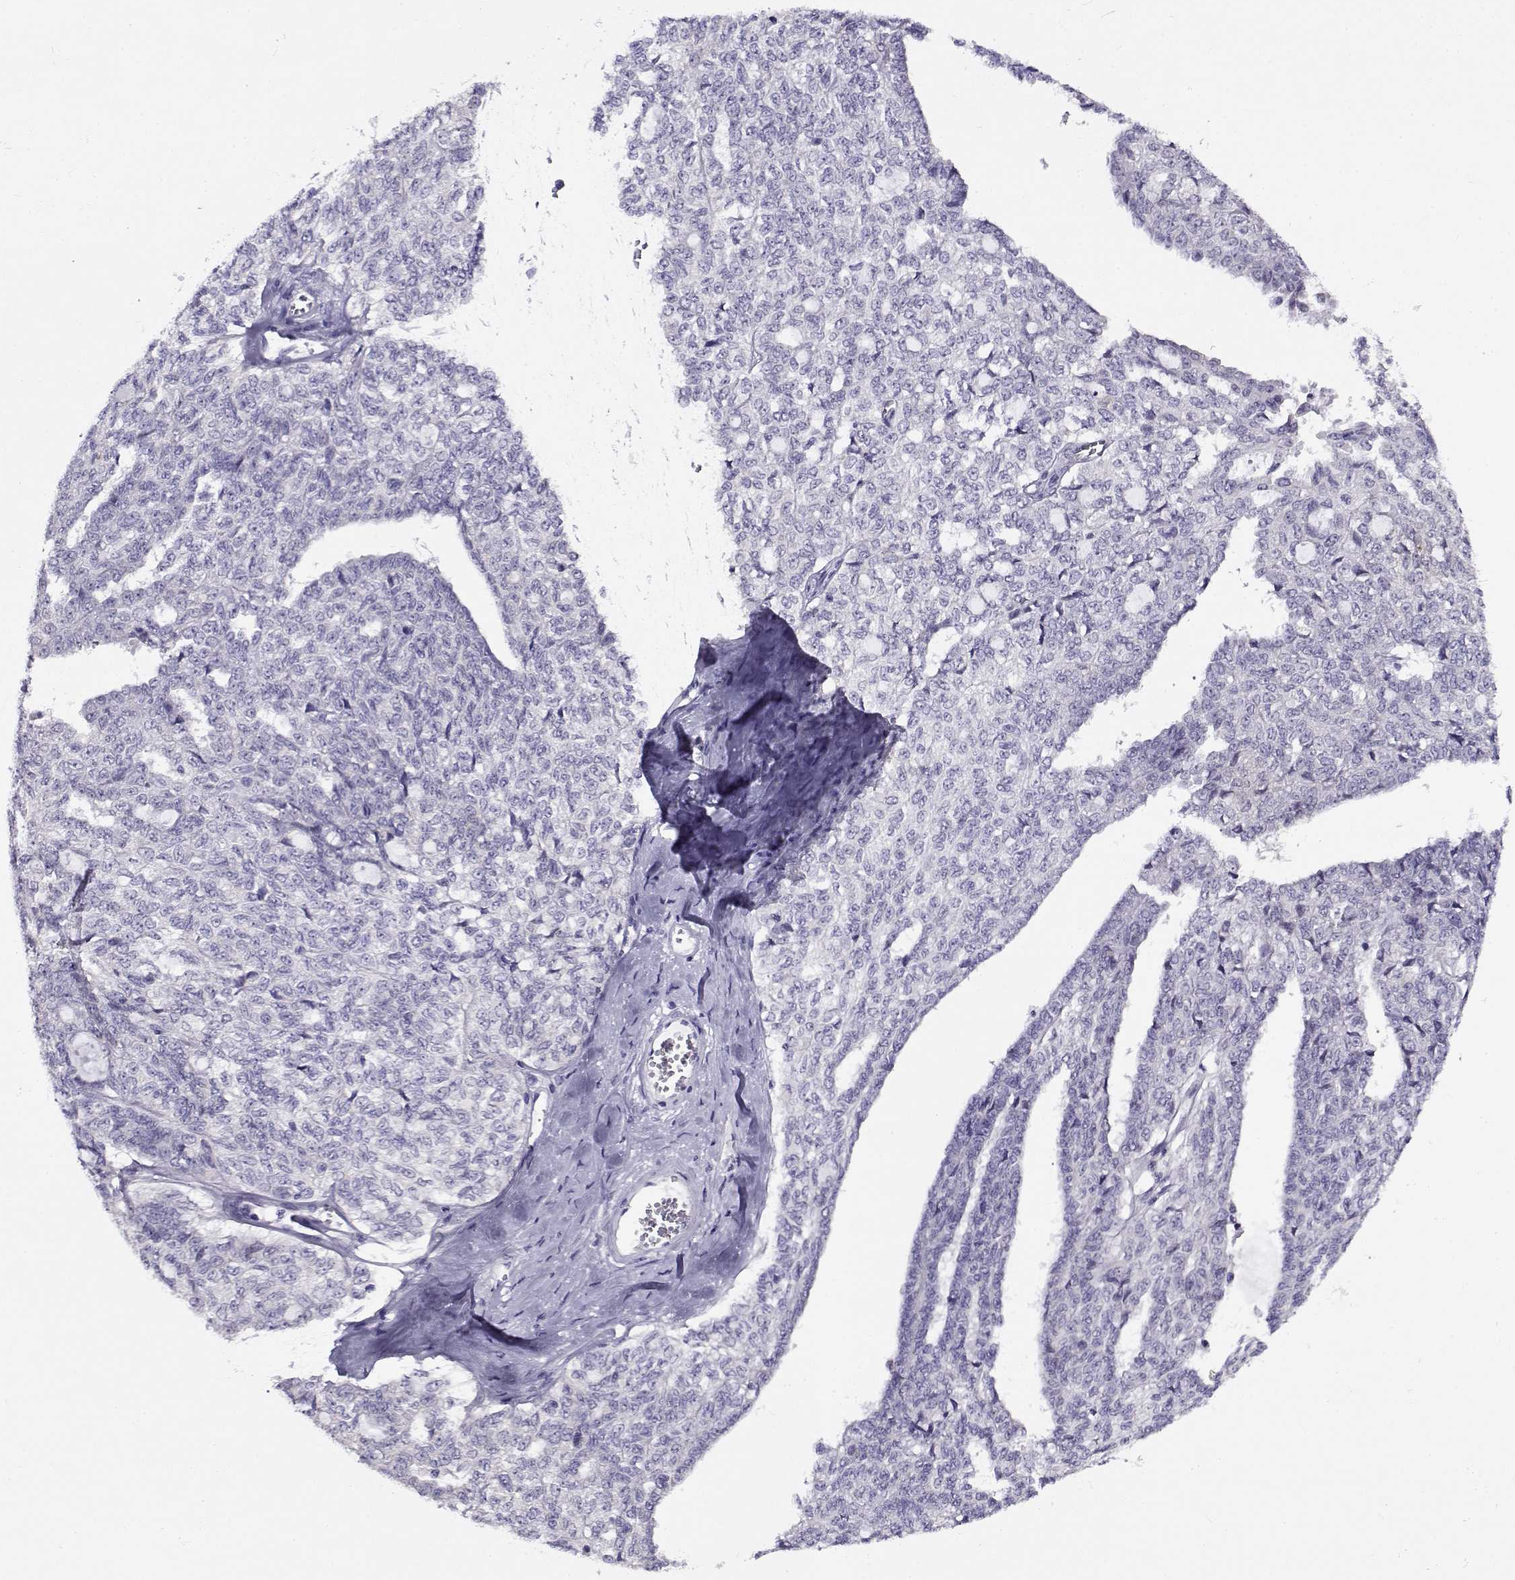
{"staining": {"intensity": "negative", "quantity": "none", "location": "none"}, "tissue": "ovarian cancer", "cell_type": "Tumor cells", "image_type": "cancer", "snomed": [{"axis": "morphology", "description": "Cystadenocarcinoma, serous, NOS"}, {"axis": "topography", "description": "Ovary"}], "caption": "An IHC histopathology image of ovarian cancer is shown. There is no staining in tumor cells of ovarian cancer.", "gene": "FEZF1", "patient": {"sex": "female", "age": 71}}